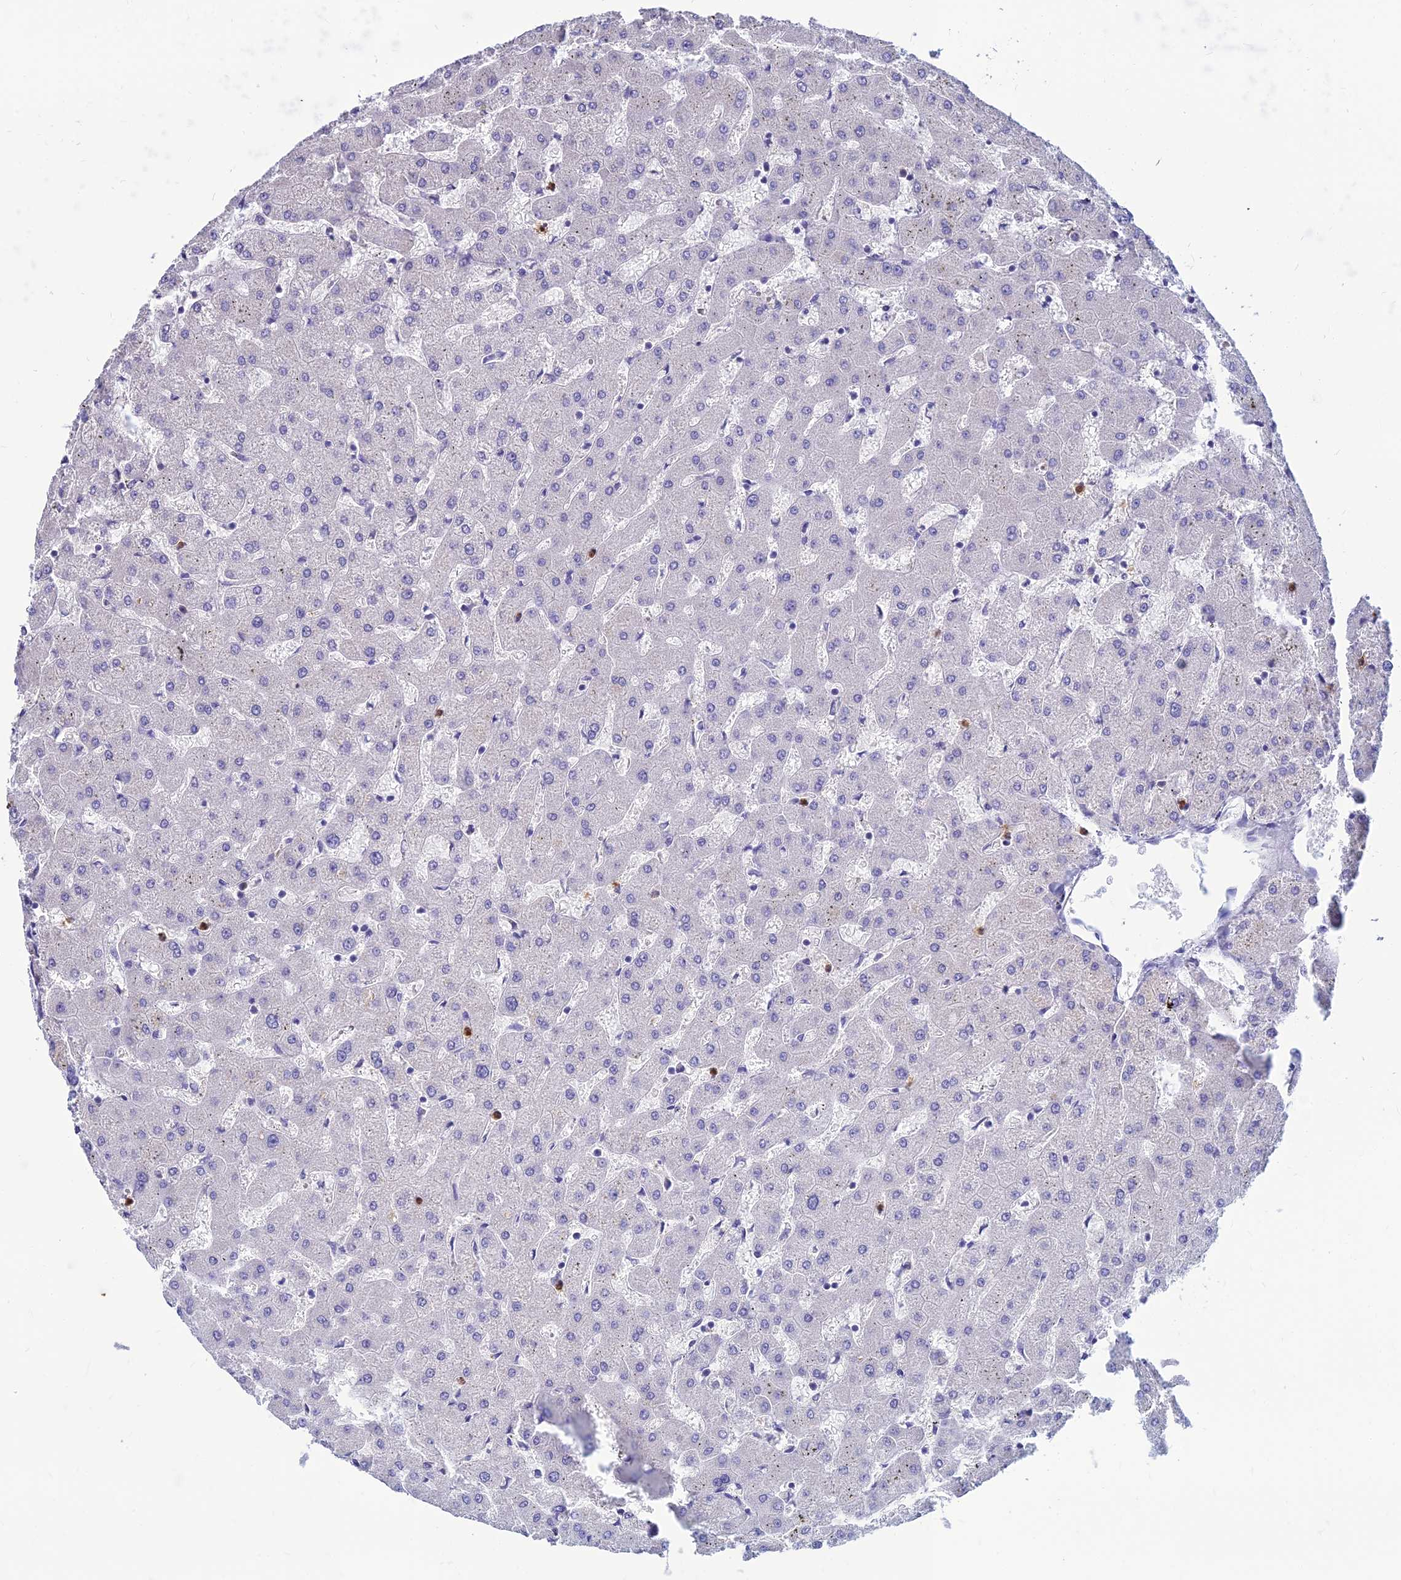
{"staining": {"intensity": "negative", "quantity": "none", "location": "none"}, "tissue": "liver", "cell_type": "Cholangiocytes", "image_type": "normal", "snomed": [{"axis": "morphology", "description": "Normal tissue, NOS"}, {"axis": "topography", "description": "Liver"}], "caption": "IHC photomicrograph of benign human liver stained for a protein (brown), which exhibits no expression in cholangiocytes.", "gene": "GOLGA6A", "patient": {"sex": "female", "age": 63}}